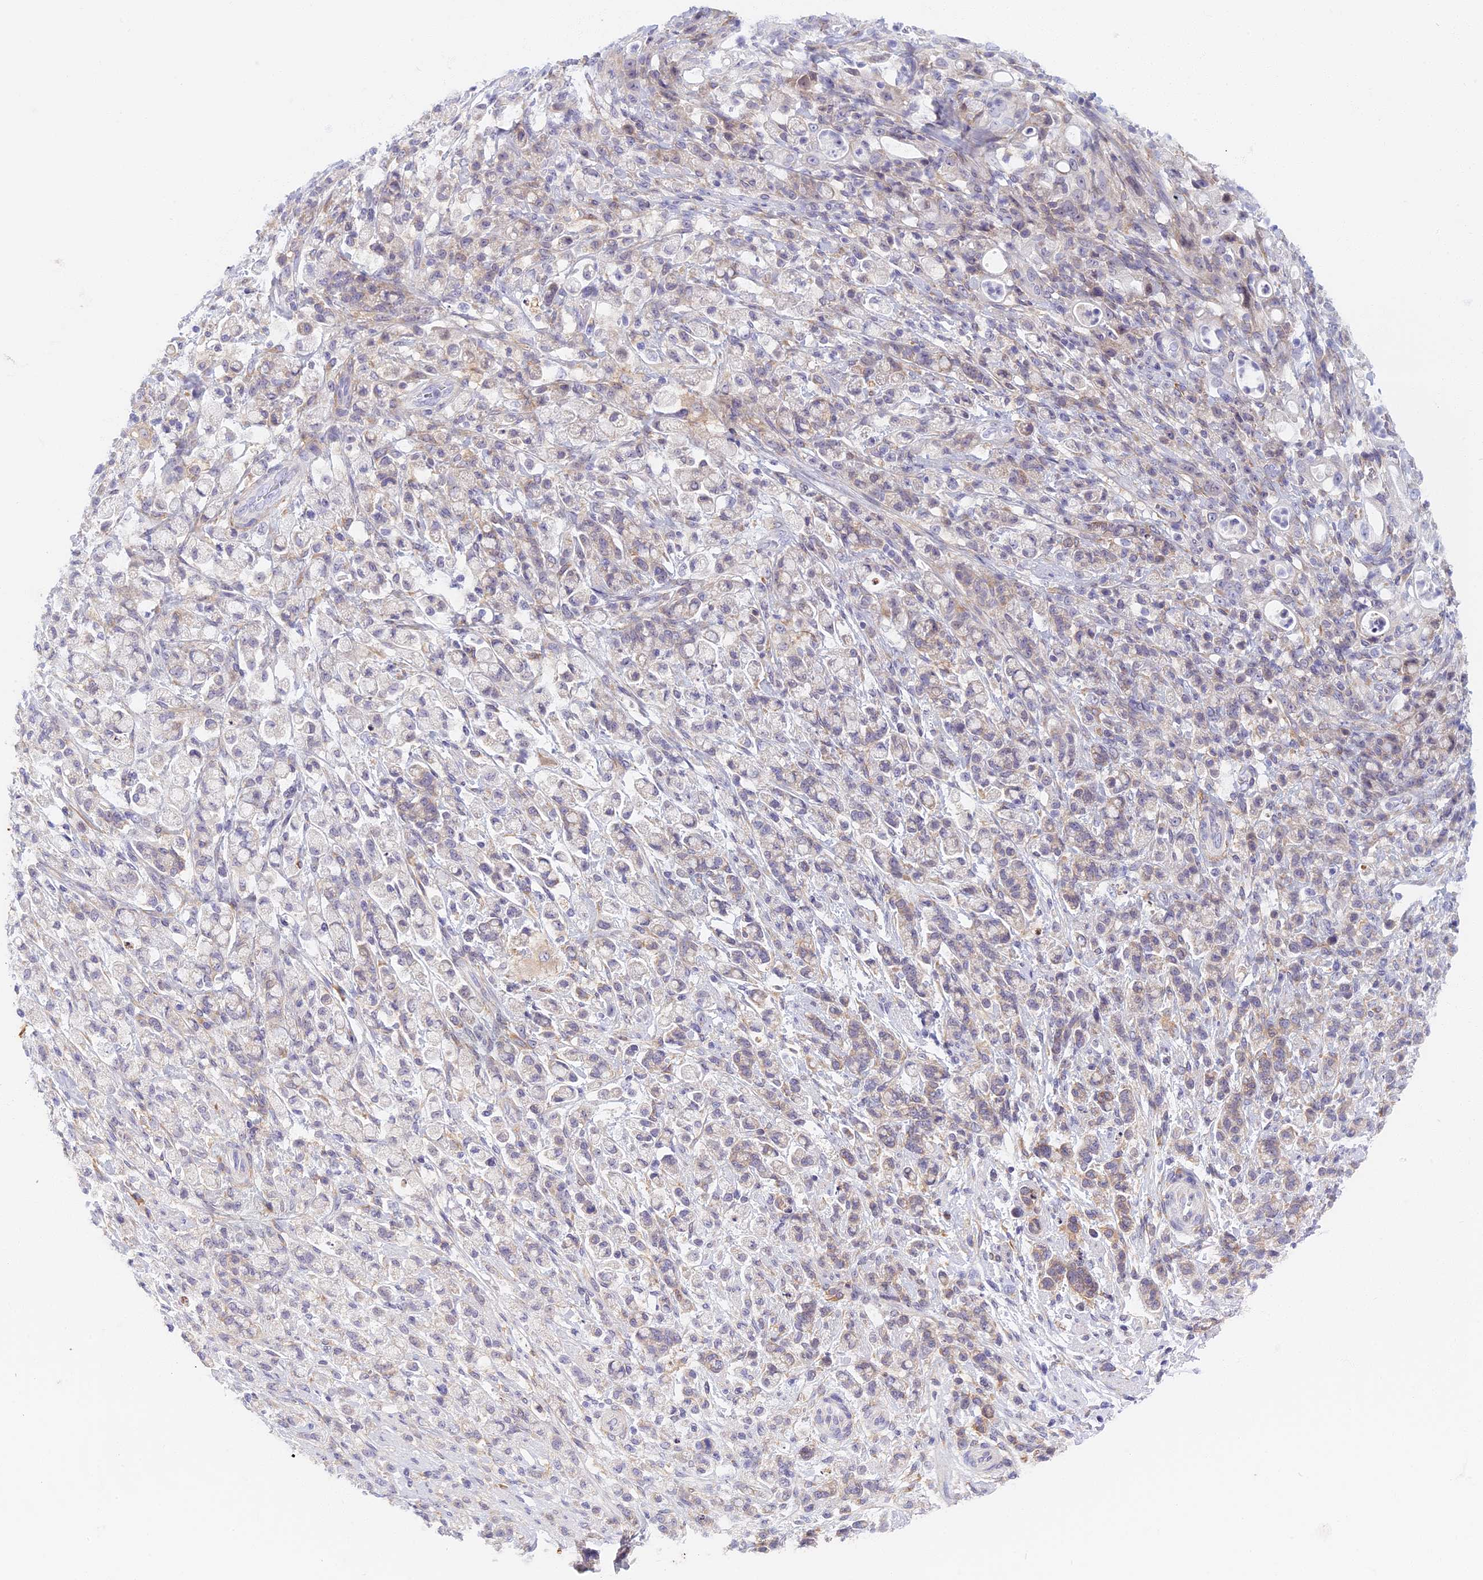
{"staining": {"intensity": "weak", "quantity": "<25%", "location": "cytoplasmic/membranous"}, "tissue": "stomach cancer", "cell_type": "Tumor cells", "image_type": "cancer", "snomed": [{"axis": "morphology", "description": "Adenocarcinoma, NOS"}, {"axis": "topography", "description": "Stomach"}], "caption": "Histopathology image shows no protein expression in tumor cells of stomach cancer (adenocarcinoma) tissue.", "gene": "DDX51", "patient": {"sex": "female", "age": 60}}